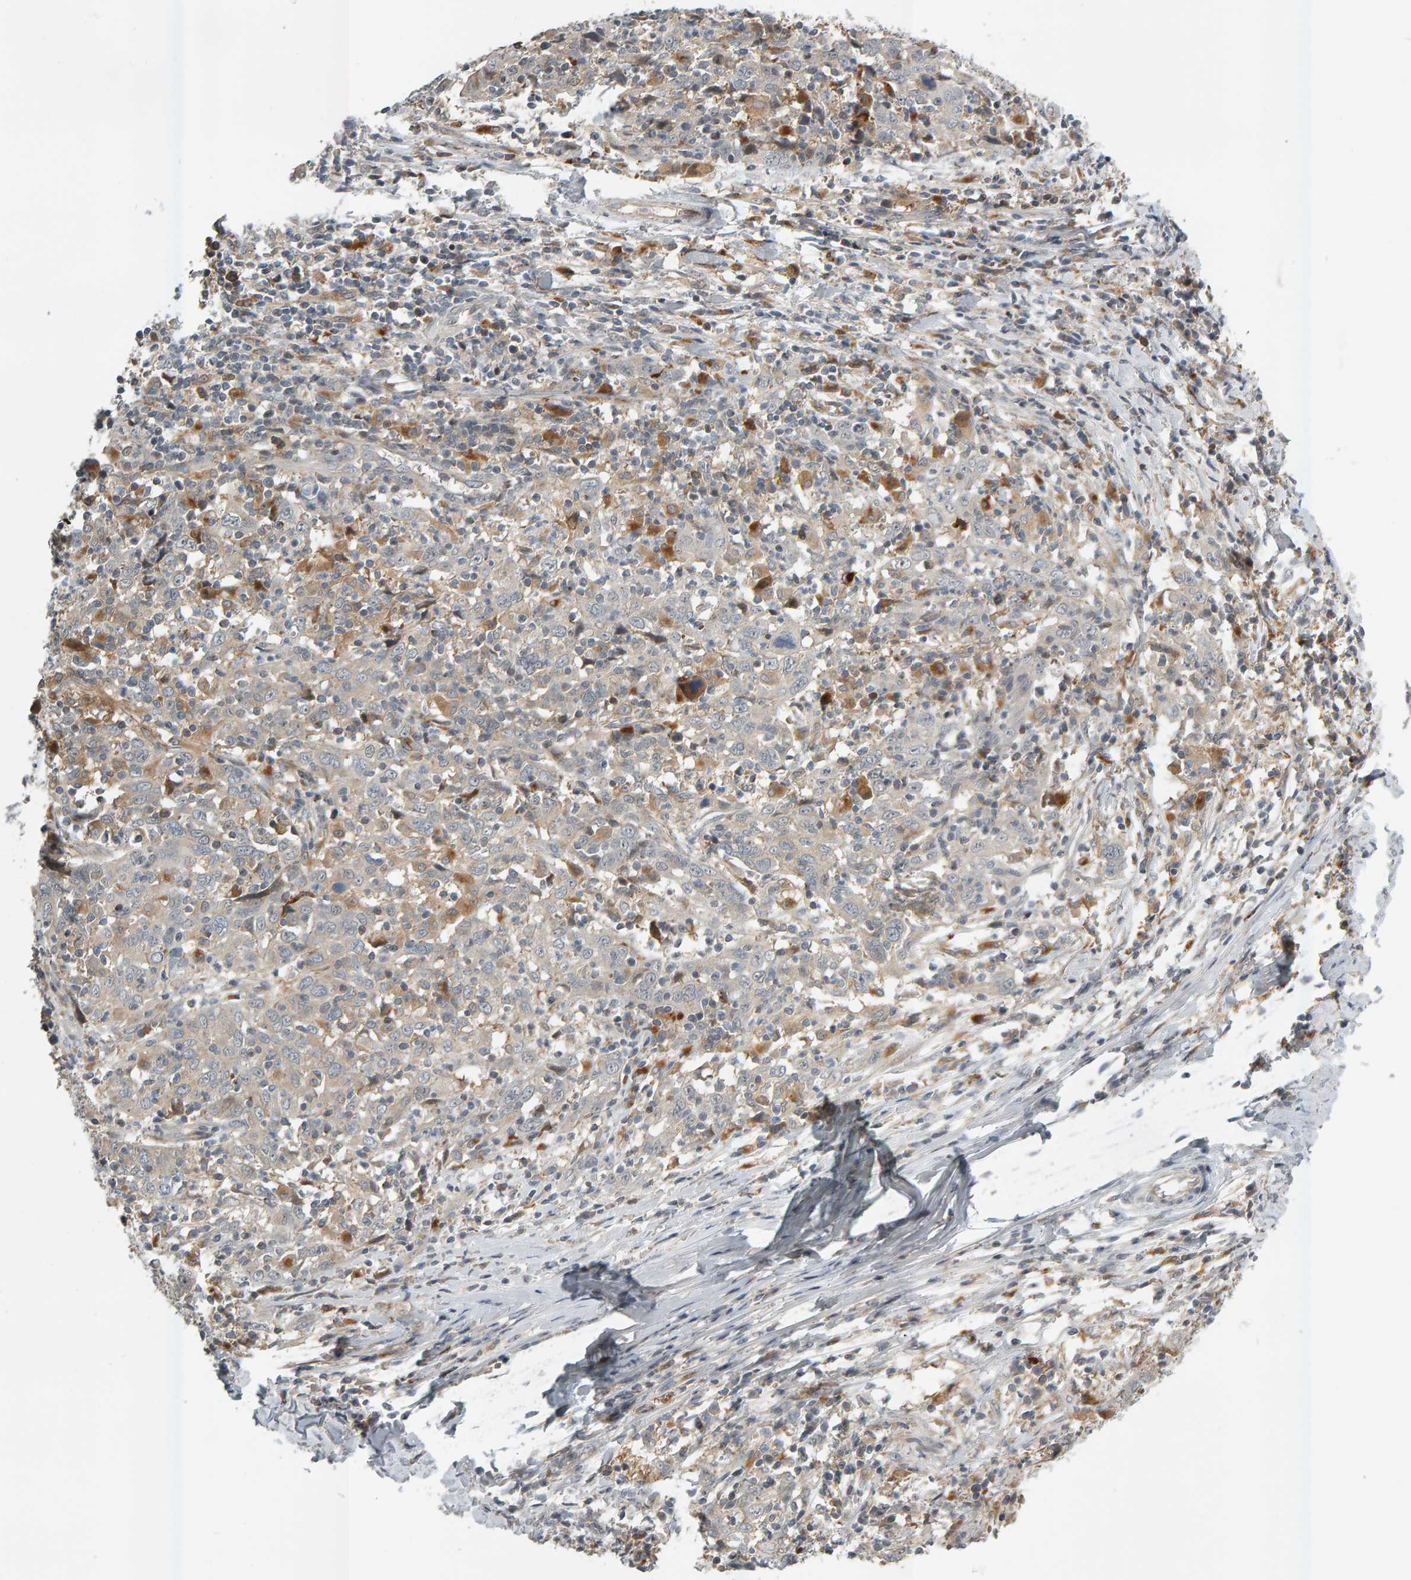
{"staining": {"intensity": "negative", "quantity": "none", "location": "none"}, "tissue": "cervical cancer", "cell_type": "Tumor cells", "image_type": "cancer", "snomed": [{"axis": "morphology", "description": "Squamous cell carcinoma, NOS"}, {"axis": "topography", "description": "Cervix"}], "caption": "Immunohistochemical staining of cervical cancer displays no significant positivity in tumor cells.", "gene": "ZNF160", "patient": {"sex": "female", "age": 46}}